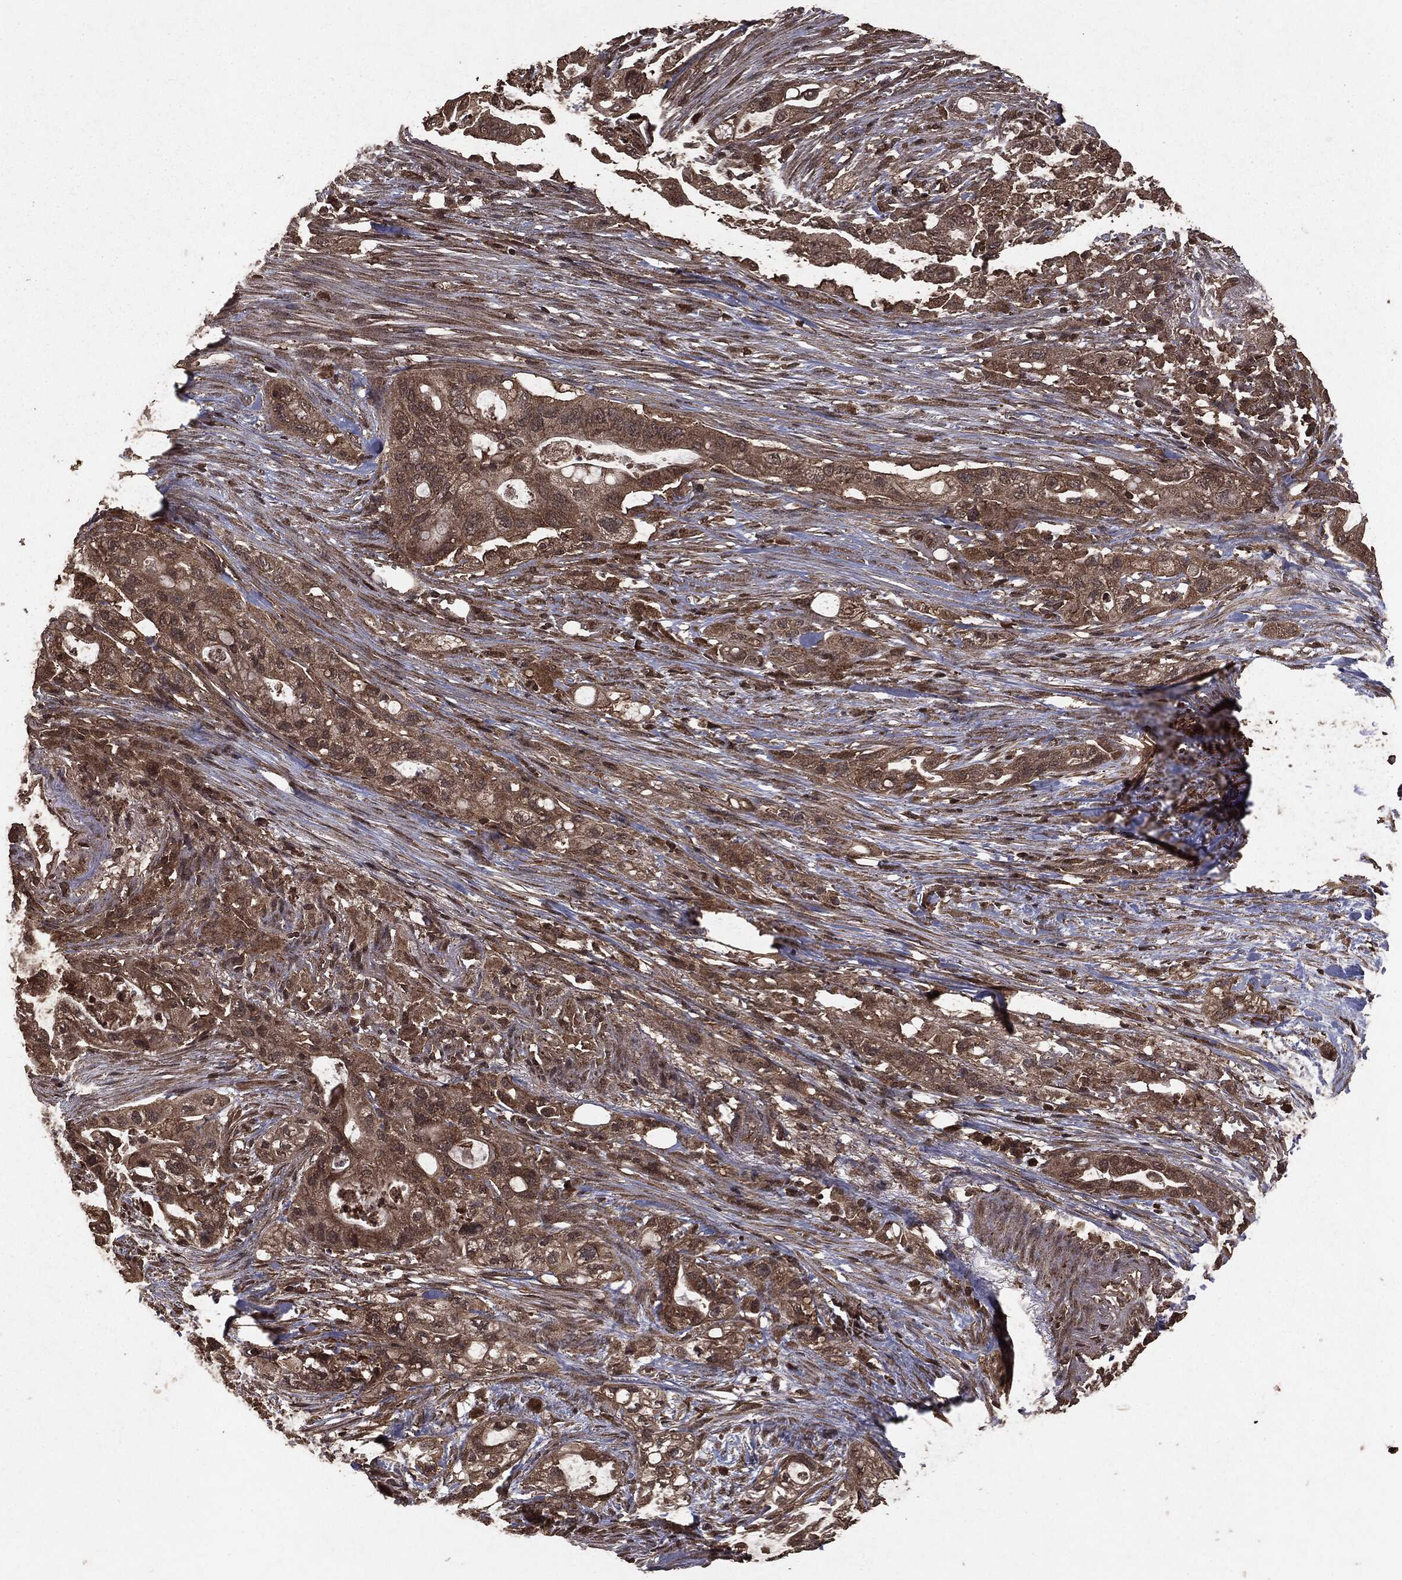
{"staining": {"intensity": "moderate", "quantity": ">75%", "location": "cytoplasmic/membranous"}, "tissue": "pancreatic cancer", "cell_type": "Tumor cells", "image_type": "cancer", "snomed": [{"axis": "morphology", "description": "Adenocarcinoma, NOS"}, {"axis": "topography", "description": "Pancreas"}], "caption": "Immunohistochemistry (IHC) (DAB (3,3'-diaminobenzidine)) staining of pancreatic cancer reveals moderate cytoplasmic/membranous protein expression in approximately >75% of tumor cells.", "gene": "NME1", "patient": {"sex": "female", "age": 72}}